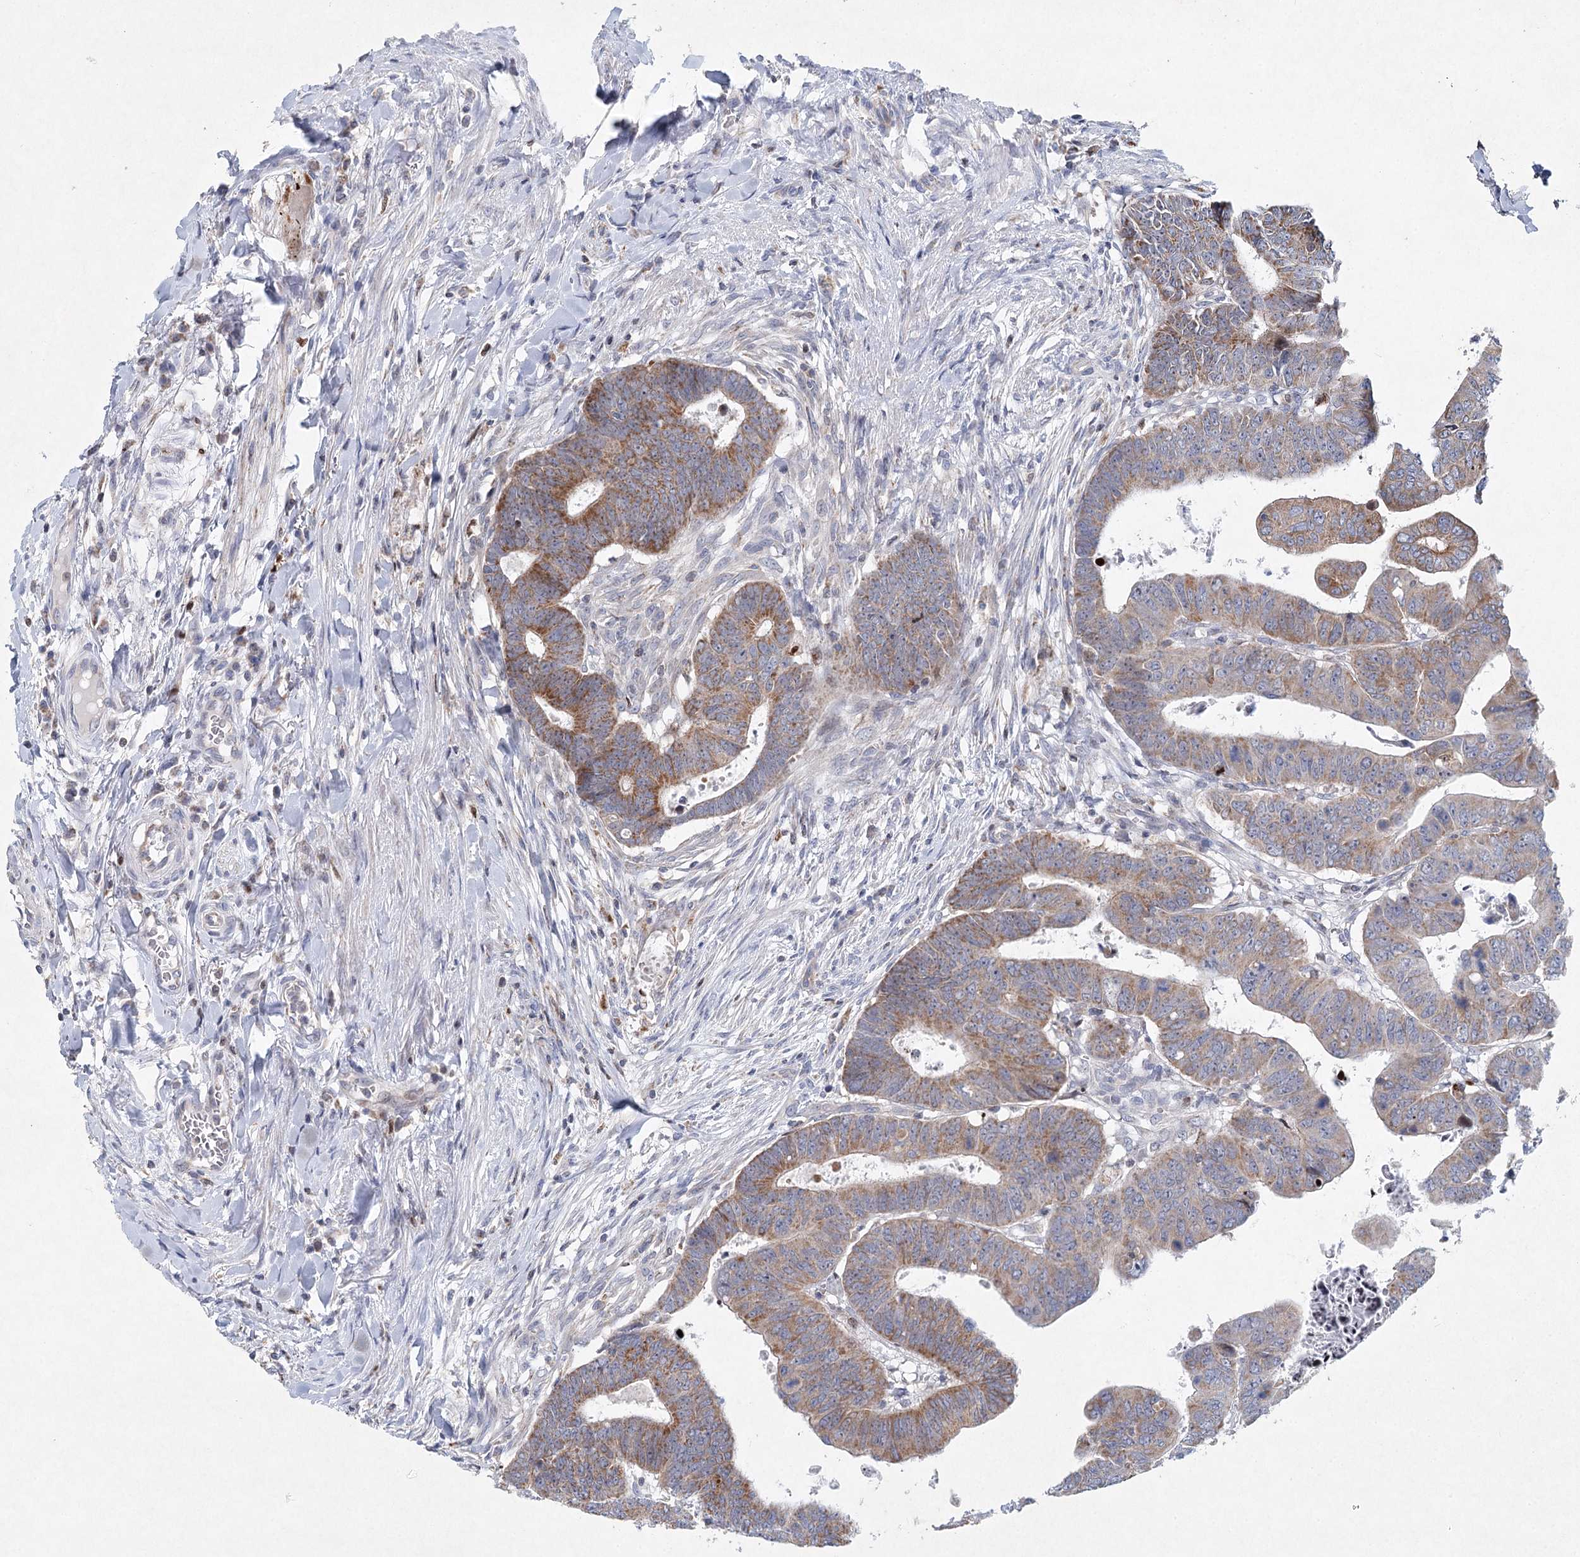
{"staining": {"intensity": "moderate", "quantity": ">75%", "location": "cytoplasmic/membranous"}, "tissue": "colorectal cancer", "cell_type": "Tumor cells", "image_type": "cancer", "snomed": [{"axis": "morphology", "description": "Normal tissue, NOS"}, {"axis": "morphology", "description": "Adenocarcinoma, NOS"}, {"axis": "topography", "description": "Rectum"}], "caption": "Protein analysis of adenocarcinoma (colorectal) tissue shows moderate cytoplasmic/membranous staining in approximately >75% of tumor cells. Ihc stains the protein in brown and the nuclei are stained blue.", "gene": "XPO6", "patient": {"sex": "female", "age": 65}}